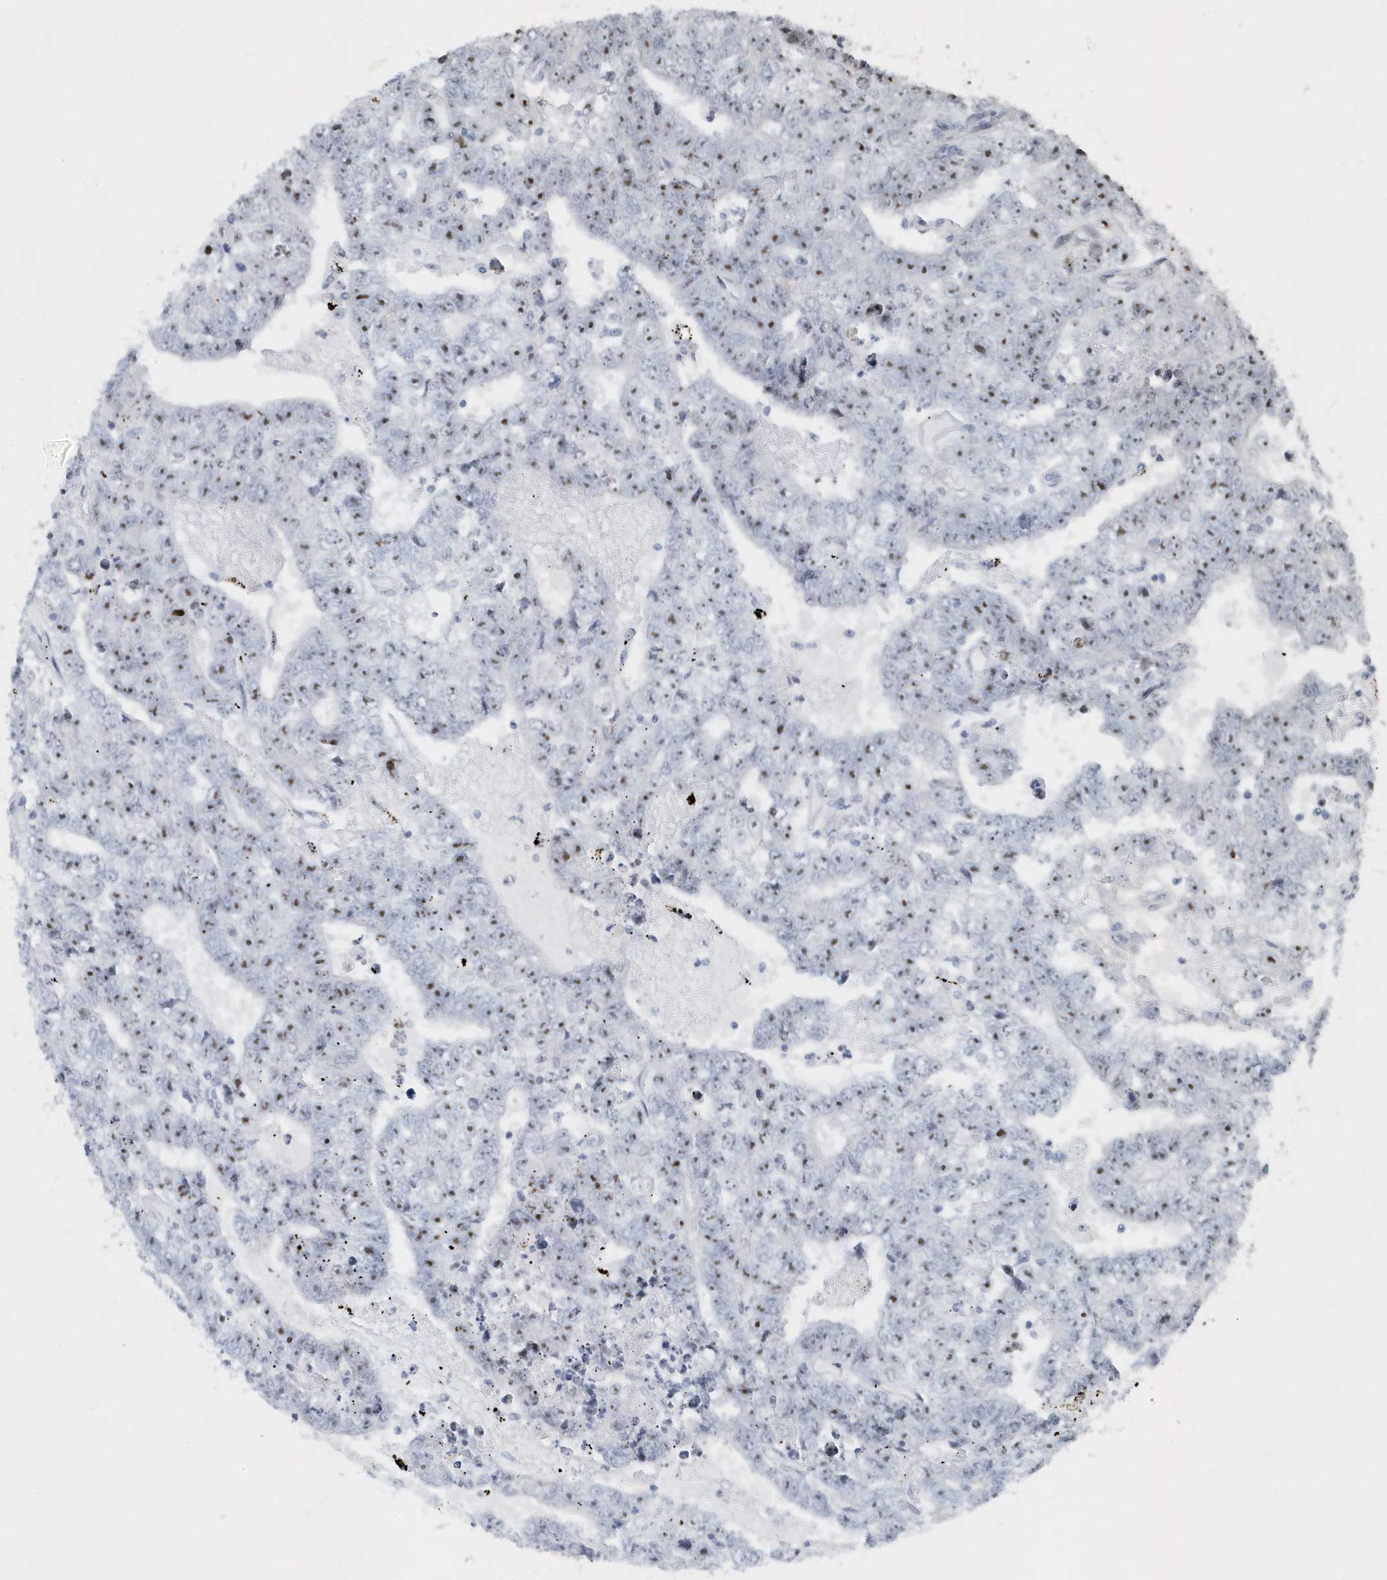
{"staining": {"intensity": "moderate", "quantity": ">75%", "location": "nuclear"}, "tissue": "testis cancer", "cell_type": "Tumor cells", "image_type": "cancer", "snomed": [{"axis": "morphology", "description": "Carcinoma, Embryonal, NOS"}, {"axis": "topography", "description": "Testis"}], "caption": "Immunohistochemical staining of human testis embryonal carcinoma displays moderate nuclear protein expression in approximately >75% of tumor cells.", "gene": "RPF2", "patient": {"sex": "male", "age": 25}}